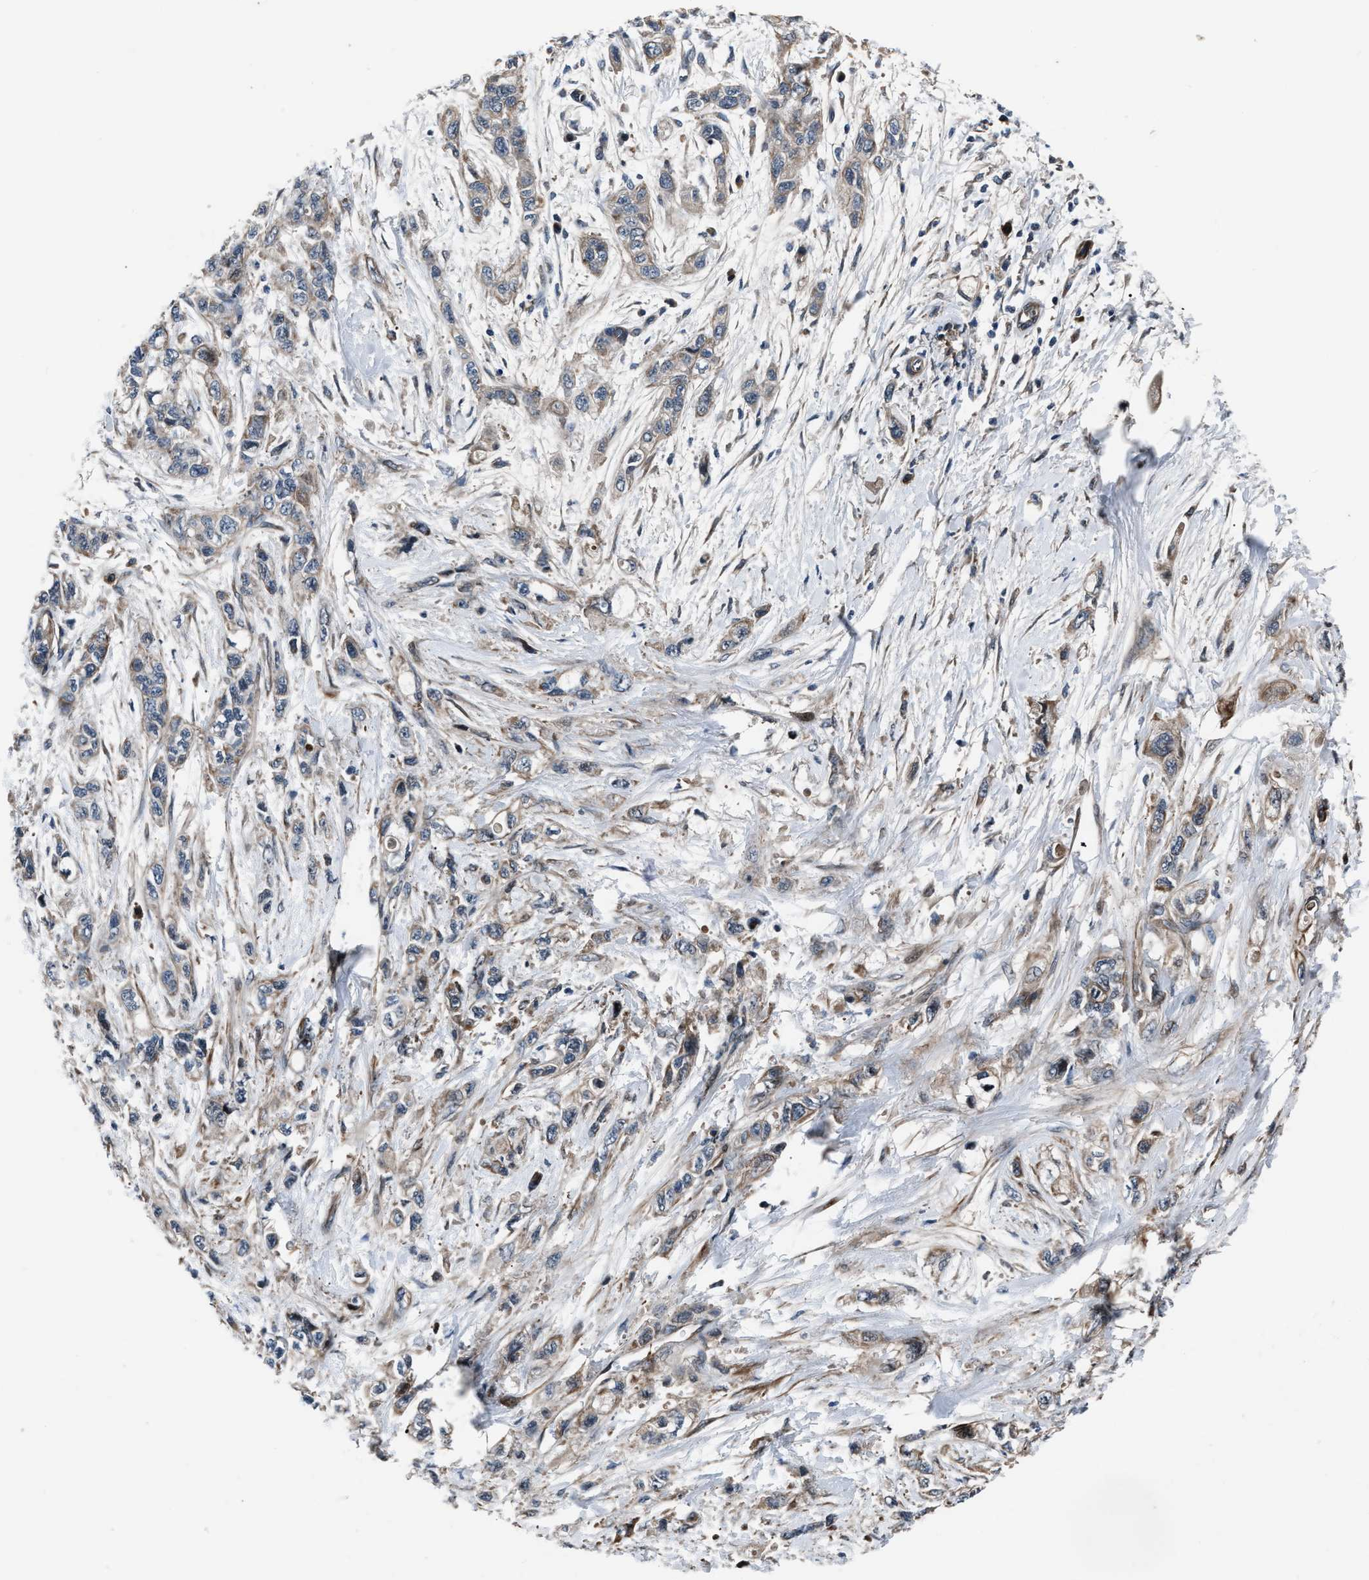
{"staining": {"intensity": "moderate", "quantity": "<25%", "location": "cytoplasmic/membranous"}, "tissue": "pancreatic cancer", "cell_type": "Tumor cells", "image_type": "cancer", "snomed": [{"axis": "morphology", "description": "Adenocarcinoma, NOS"}, {"axis": "topography", "description": "Pancreas"}], "caption": "This micrograph displays adenocarcinoma (pancreatic) stained with immunohistochemistry to label a protein in brown. The cytoplasmic/membranous of tumor cells show moderate positivity for the protein. Nuclei are counter-stained blue.", "gene": "DYNC2I1", "patient": {"sex": "male", "age": 74}}